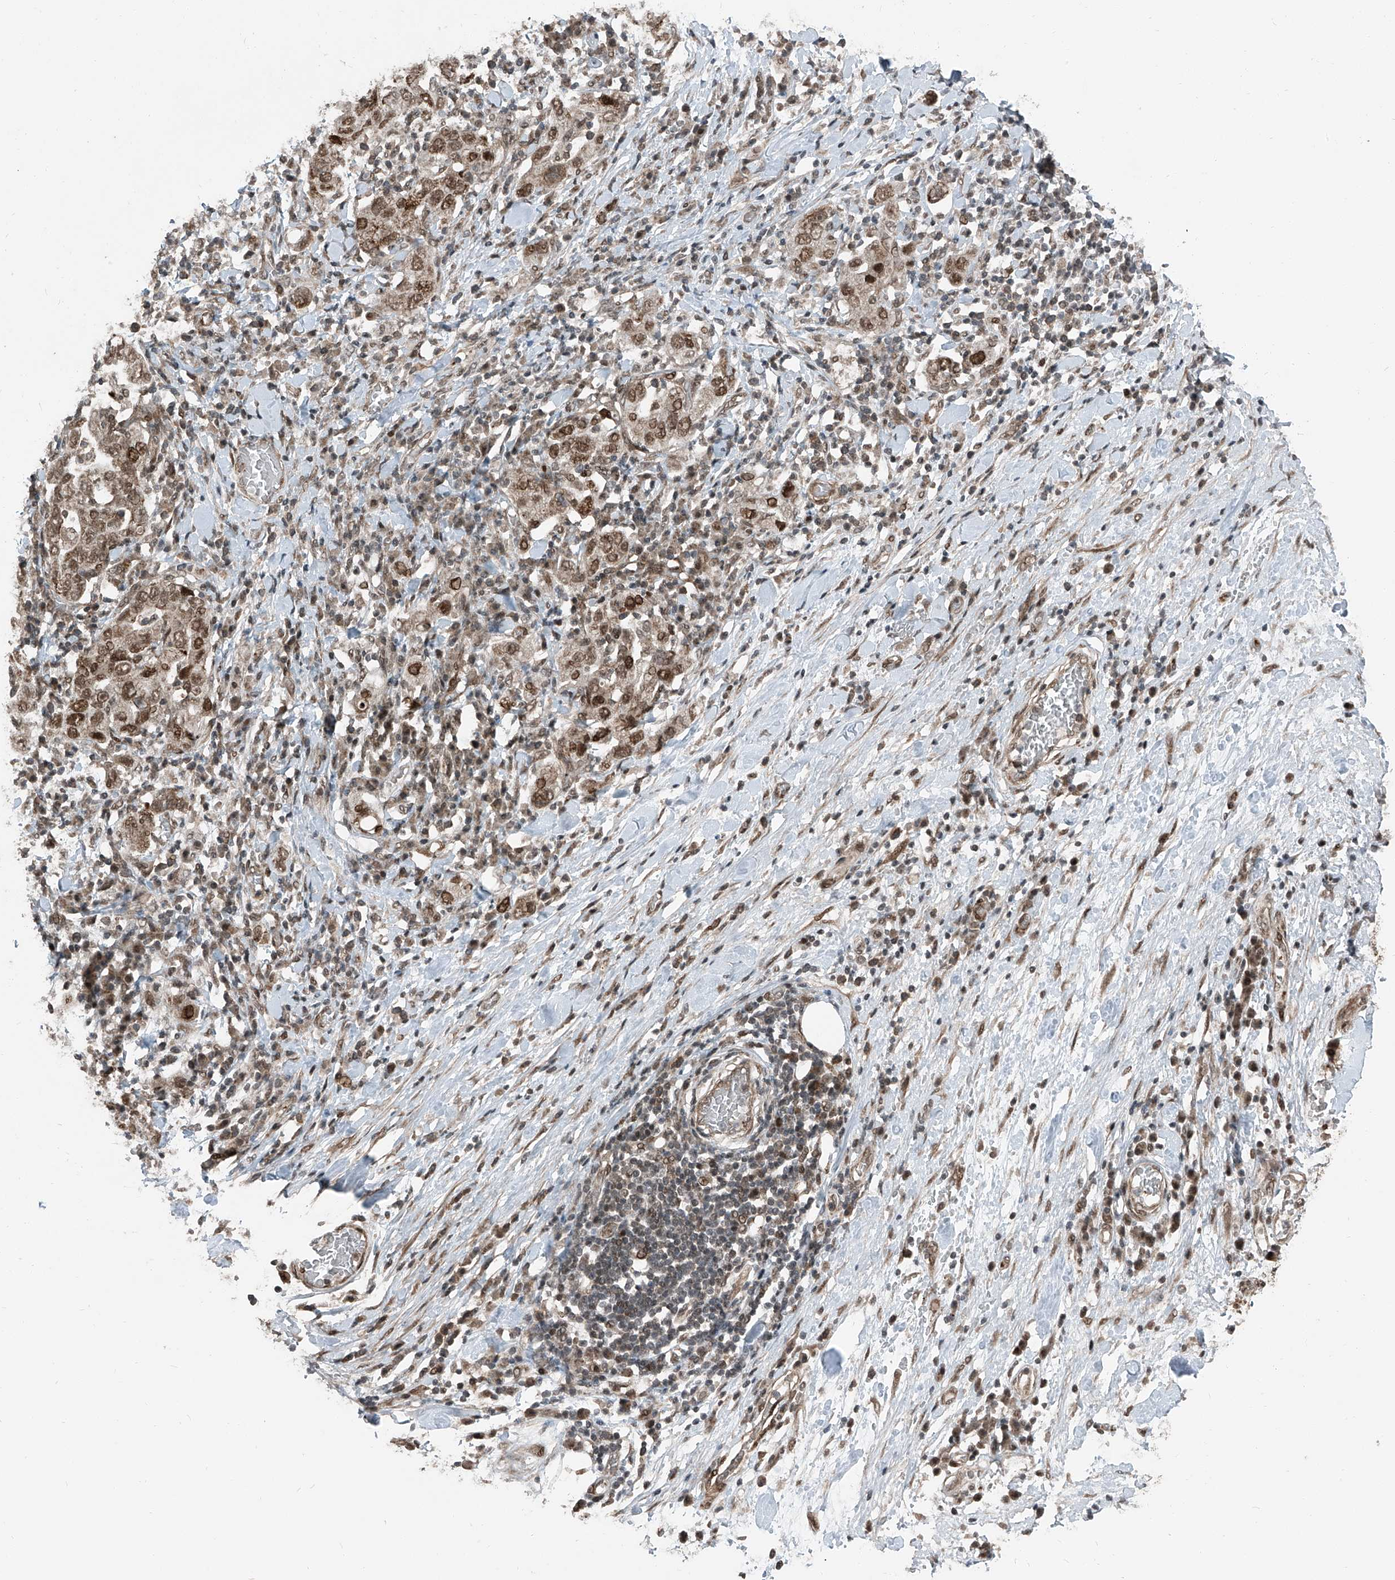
{"staining": {"intensity": "moderate", "quantity": ">75%", "location": "nuclear"}, "tissue": "stomach cancer", "cell_type": "Tumor cells", "image_type": "cancer", "snomed": [{"axis": "morphology", "description": "Adenocarcinoma, NOS"}, {"axis": "topography", "description": "Stomach, upper"}], "caption": "The immunohistochemical stain shows moderate nuclear staining in tumor cells of stomach cancer tissue.", "gene": "ZNF570", "patient": {"sex": "male", "age": 62}}